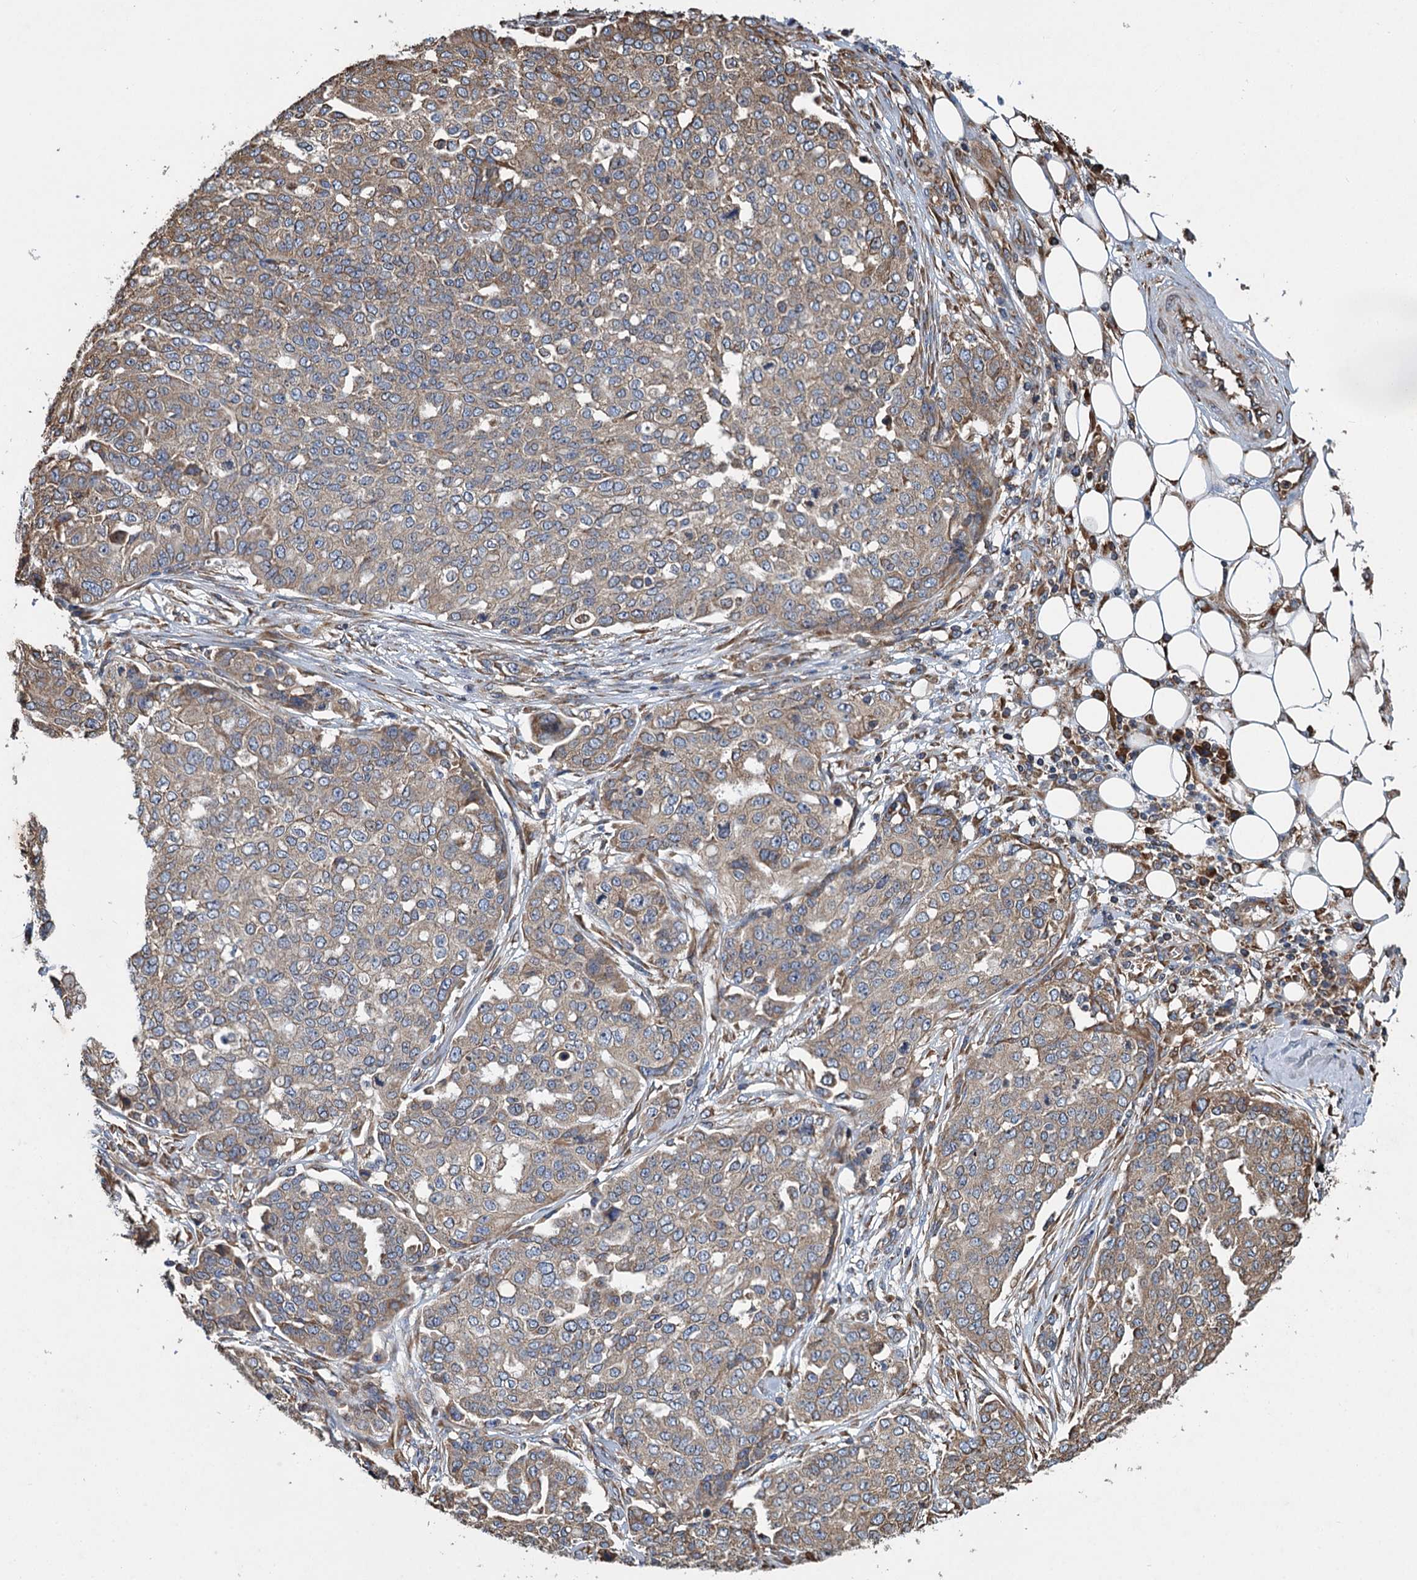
{"staining": {"intensity": "moderate", "quantity": ">75%", "location": "cytoplasmic/membranous"}, "tissue": "ovarian cancer", "cell_type": "Tumor cells", "image_type": "cancer", "snomed": [{"axis": "morphology", "description": "Cystadenocarcinoma, serous, NOS"}, {"axis": "topography", "description": "Soft tissue"}, {"axis": "topography", "description": "Ovary"}], "caption": "Moderate cytoplasmic/membranous protein expression is appreciated in about >75% of tumor cells in ovarian cancer.", "gene": "LINS1", "patient": {"sex": "female", "age": 57}}